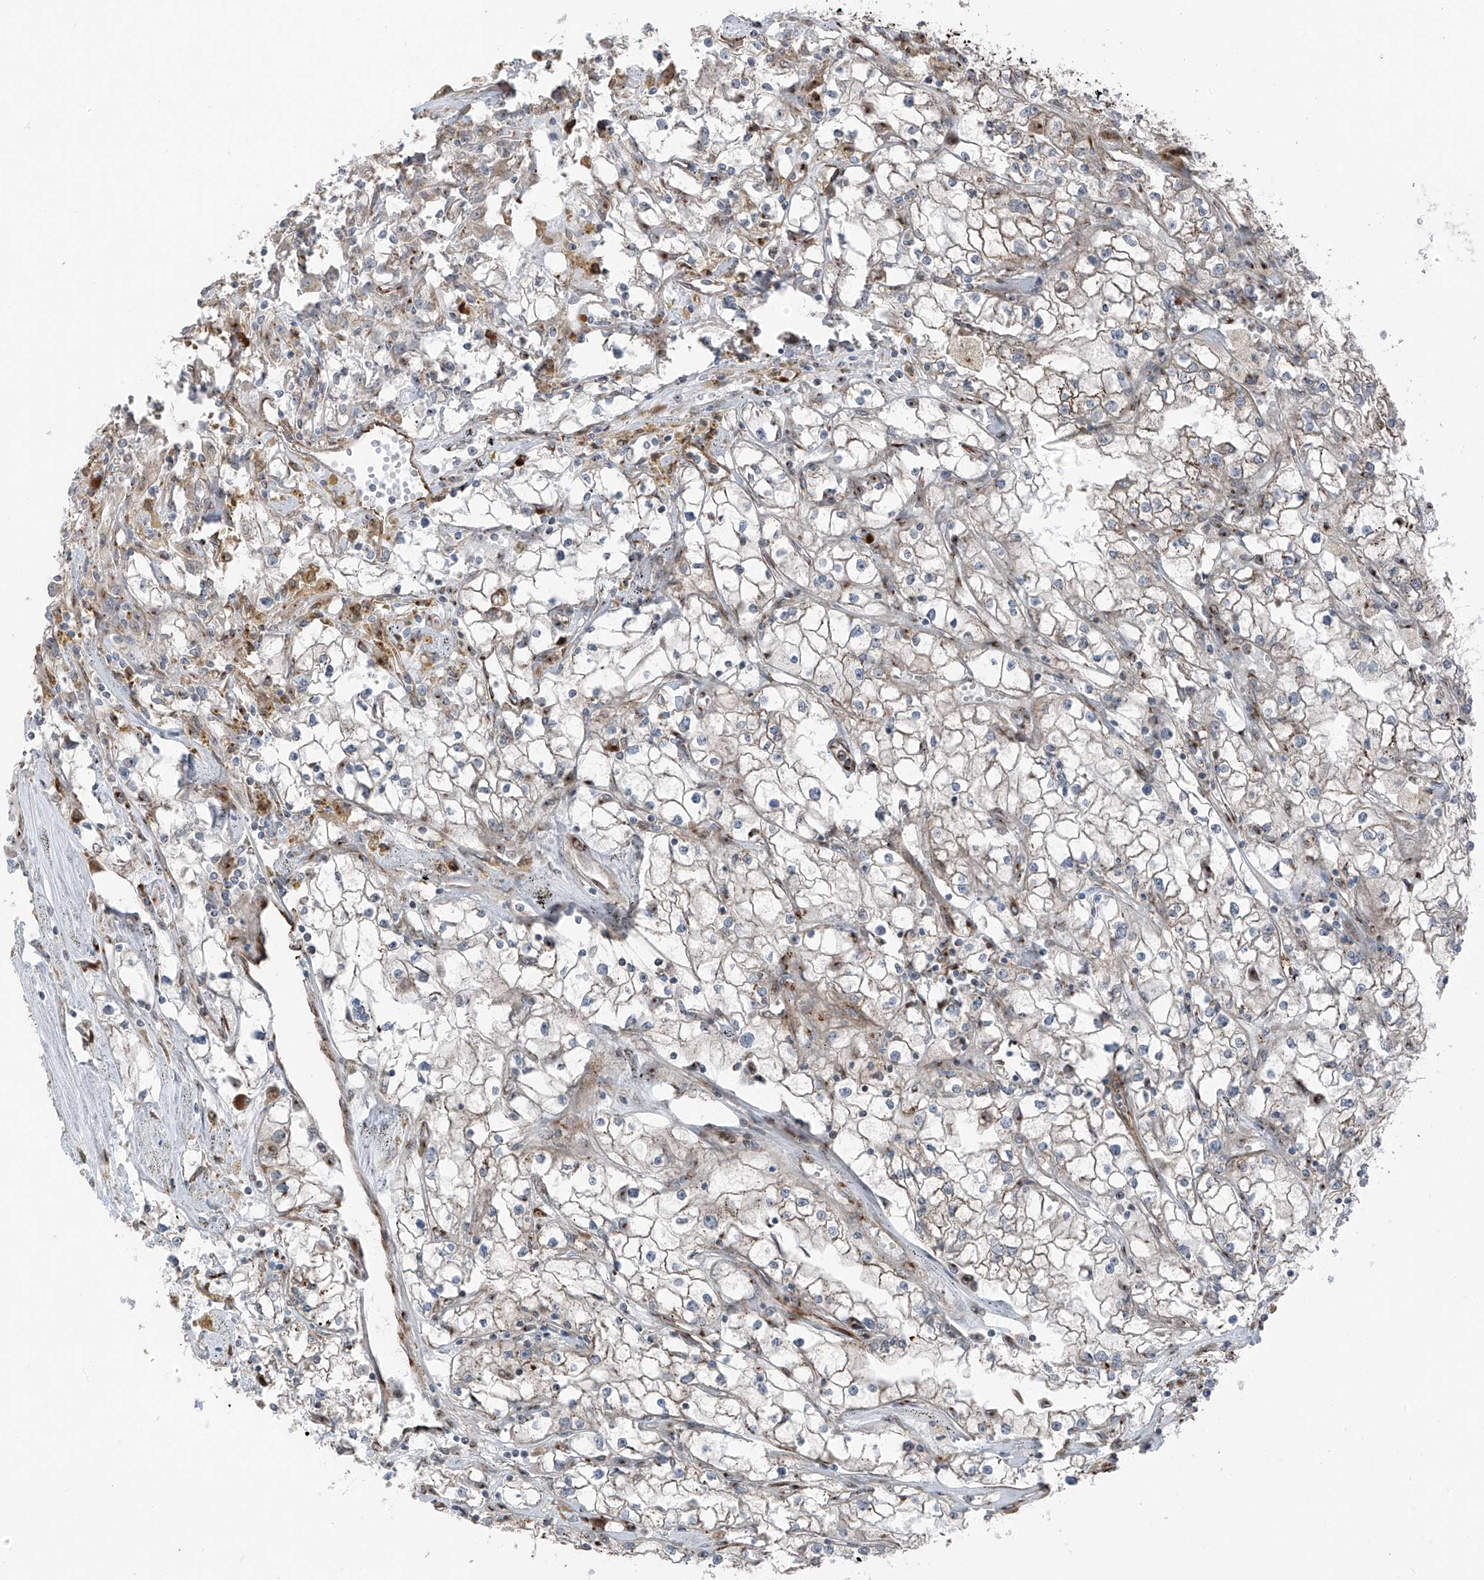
{"staining": {"intensity": "weak", "quantity": "25%-75%", "location": "cytoplasmic/membranous"}, "tissue": "renal cancer", "cell_type": "Tumor cells", "image_type": "cancer", "snomed": [{"axis": "morphology", "description": "Adenocarcinoma, NOS"}, {"axis": "topography", "description": "Kidney"}], "caption": "There is low levels of weak cytoplasmic/membranous expression in tumor cells of renal cancer, as demonstrated by immunohistochemical staining (brown color).", "gene": "ERLEC1", "patient": {"sex": "male", "age": 56}}